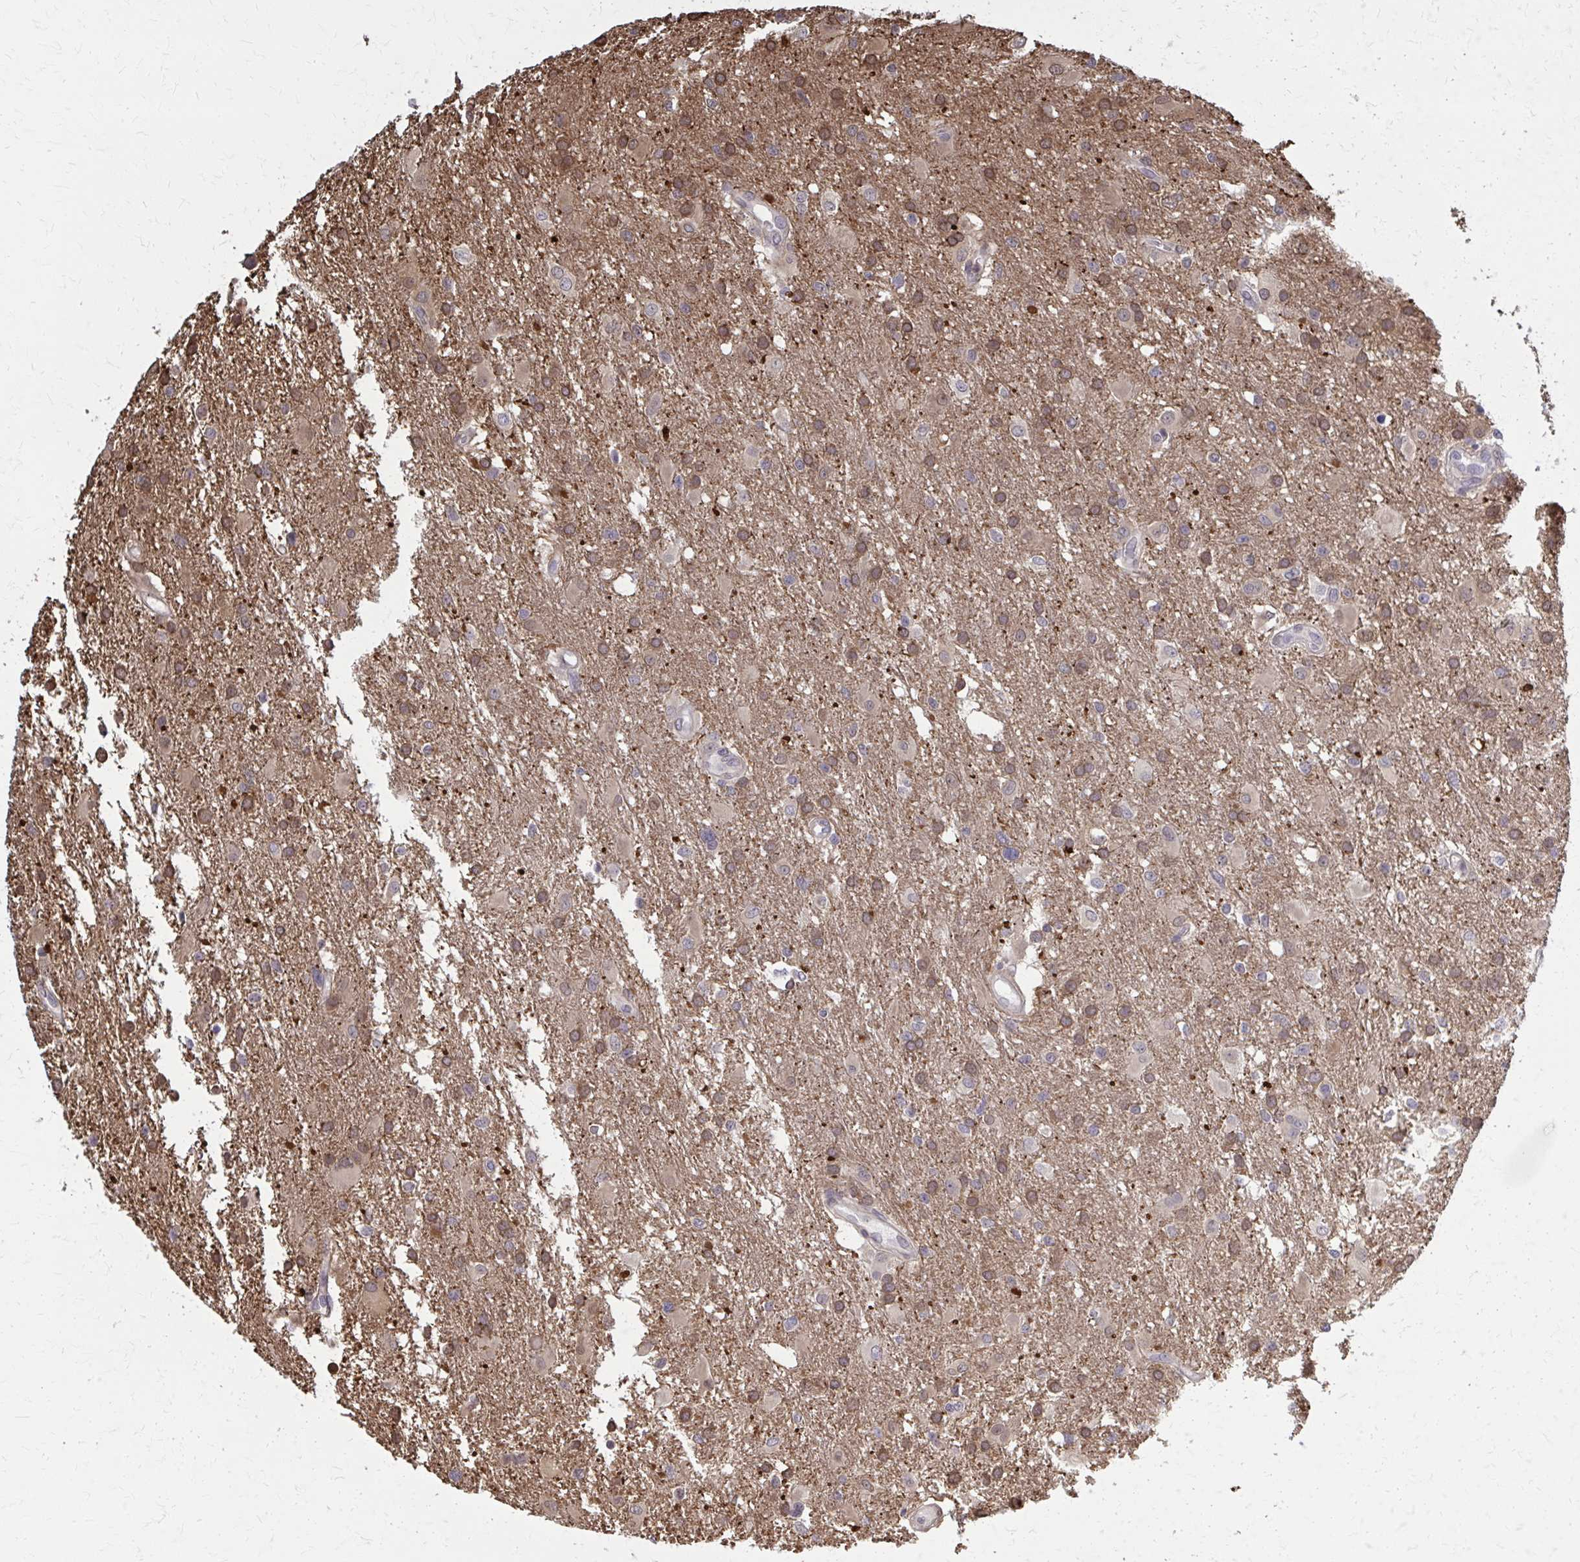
{"staining": {"intensity": "moderate", "quantity": "25%-75%", "location": "cytoplasmic/membranous"}, "tissue": "glioma", "cell_type": "Tumor cells", "image_type": "cancer", "snomed": [{"axis": "morphology", "description": "Glioma, malignant, High grade"}, {"axis": "topography", "description": "Brain"}], "caption": "Immunohistochemical staining of human malignant glioma (high-grade) shows medium levels of moderate cytoplasmic/membranous protein positivity in about 25%-75% of tumor cells.", "gene": "MDH1", "patient": {"sex": "male", "age": 53}}